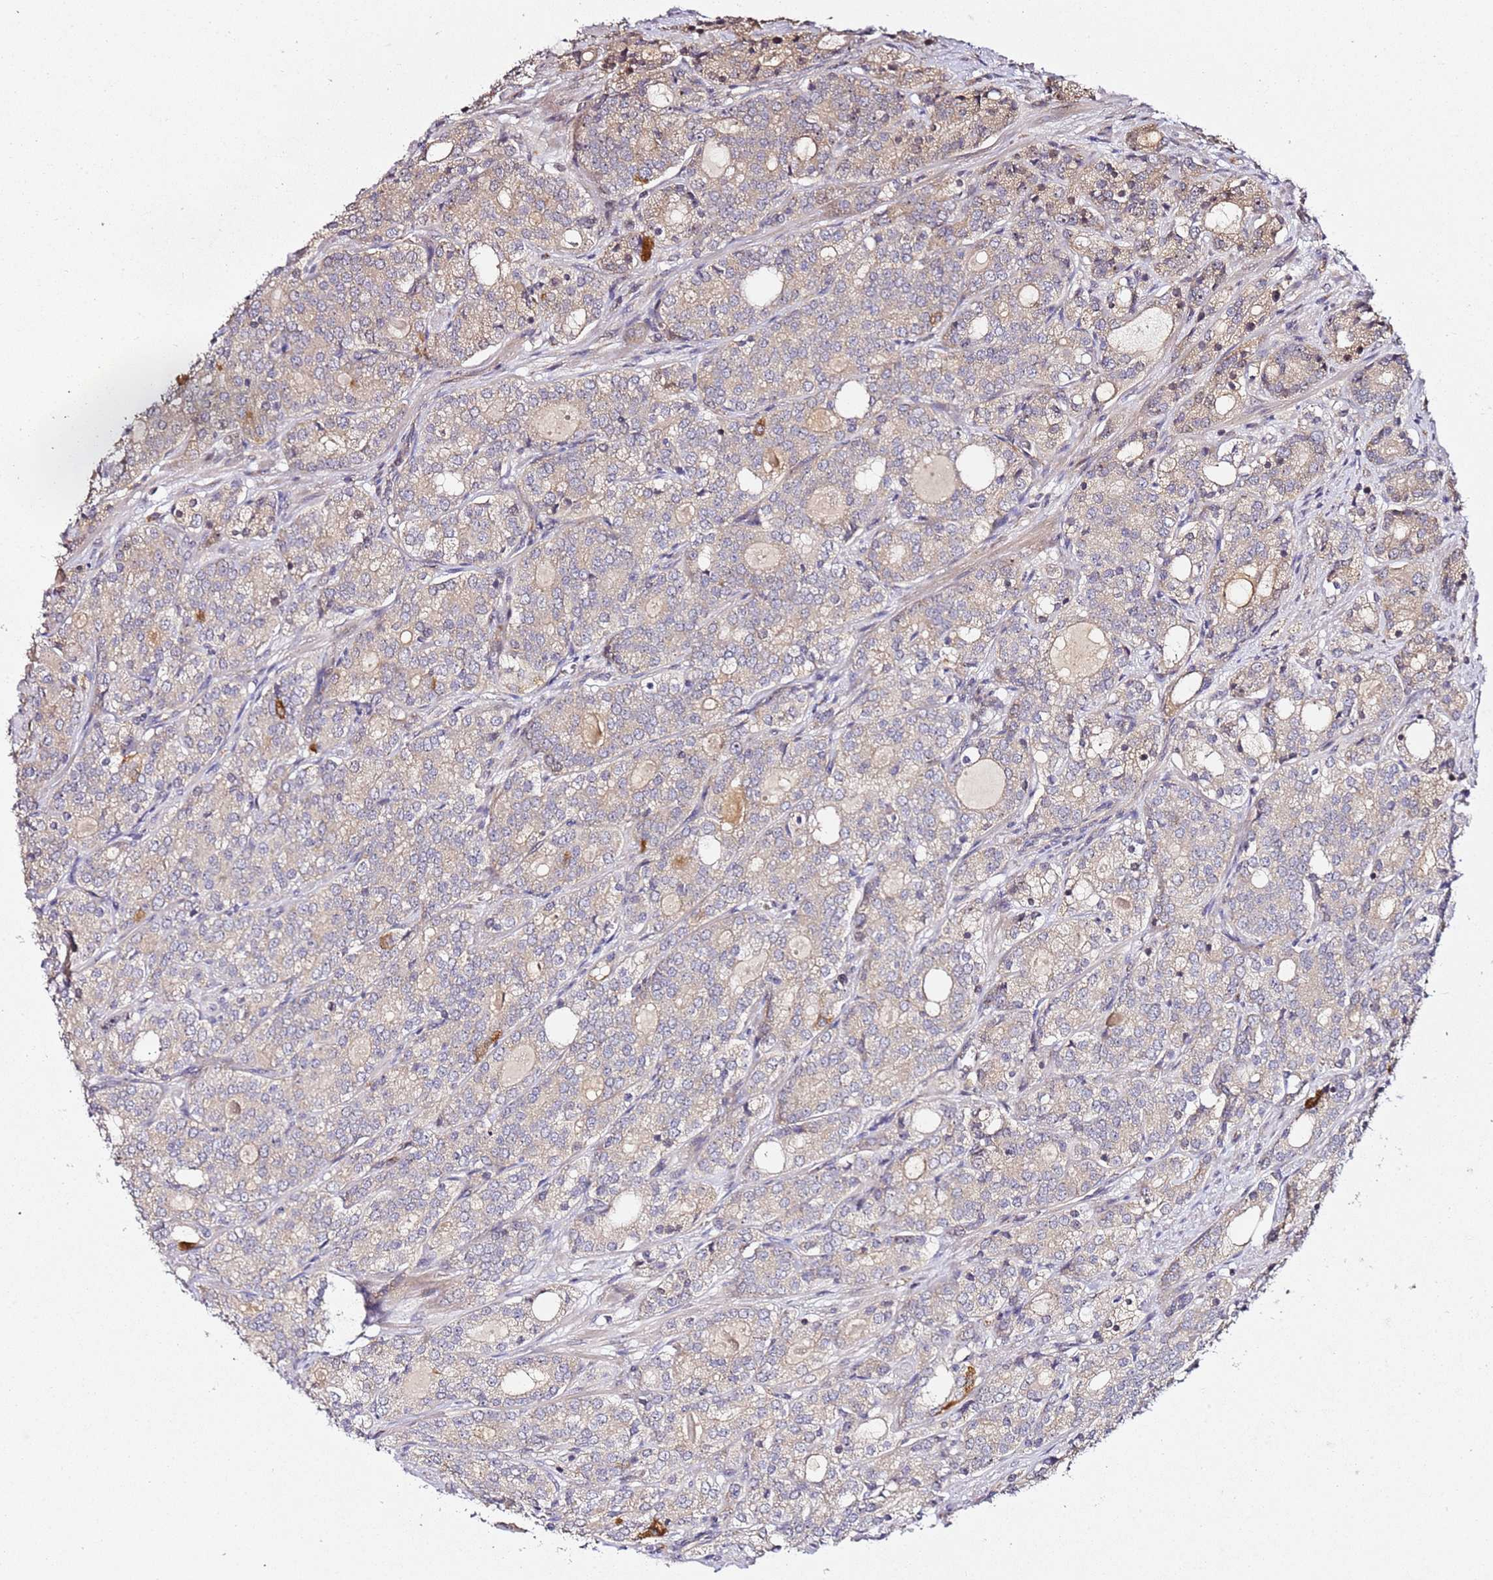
{"staining": {"intensity": "weak", "quantity": ">75%", "location": "cytoplasmic/membranous"}, "tissue": "prostate cancer", "cell_type": "Tumor cells", "image_type": "cancer", "snomed": [{"axis": "morphology", "description": "Adenocarcinoma, High grade"}, {"axis": "topography", "description": "Prostate"}], "caption": "IHC micrograph of neoplastic tissue: prostate cancer stained using immunohistochemistry (IHC) reveals low levels of weak protein expression localized specifically in the cytoplasmic/membranous of tumor cells, appearing as a cytoplasmic/membranous brown color.", "gene": "DDX27", "patient": {"sex": "male", "age": 64}}